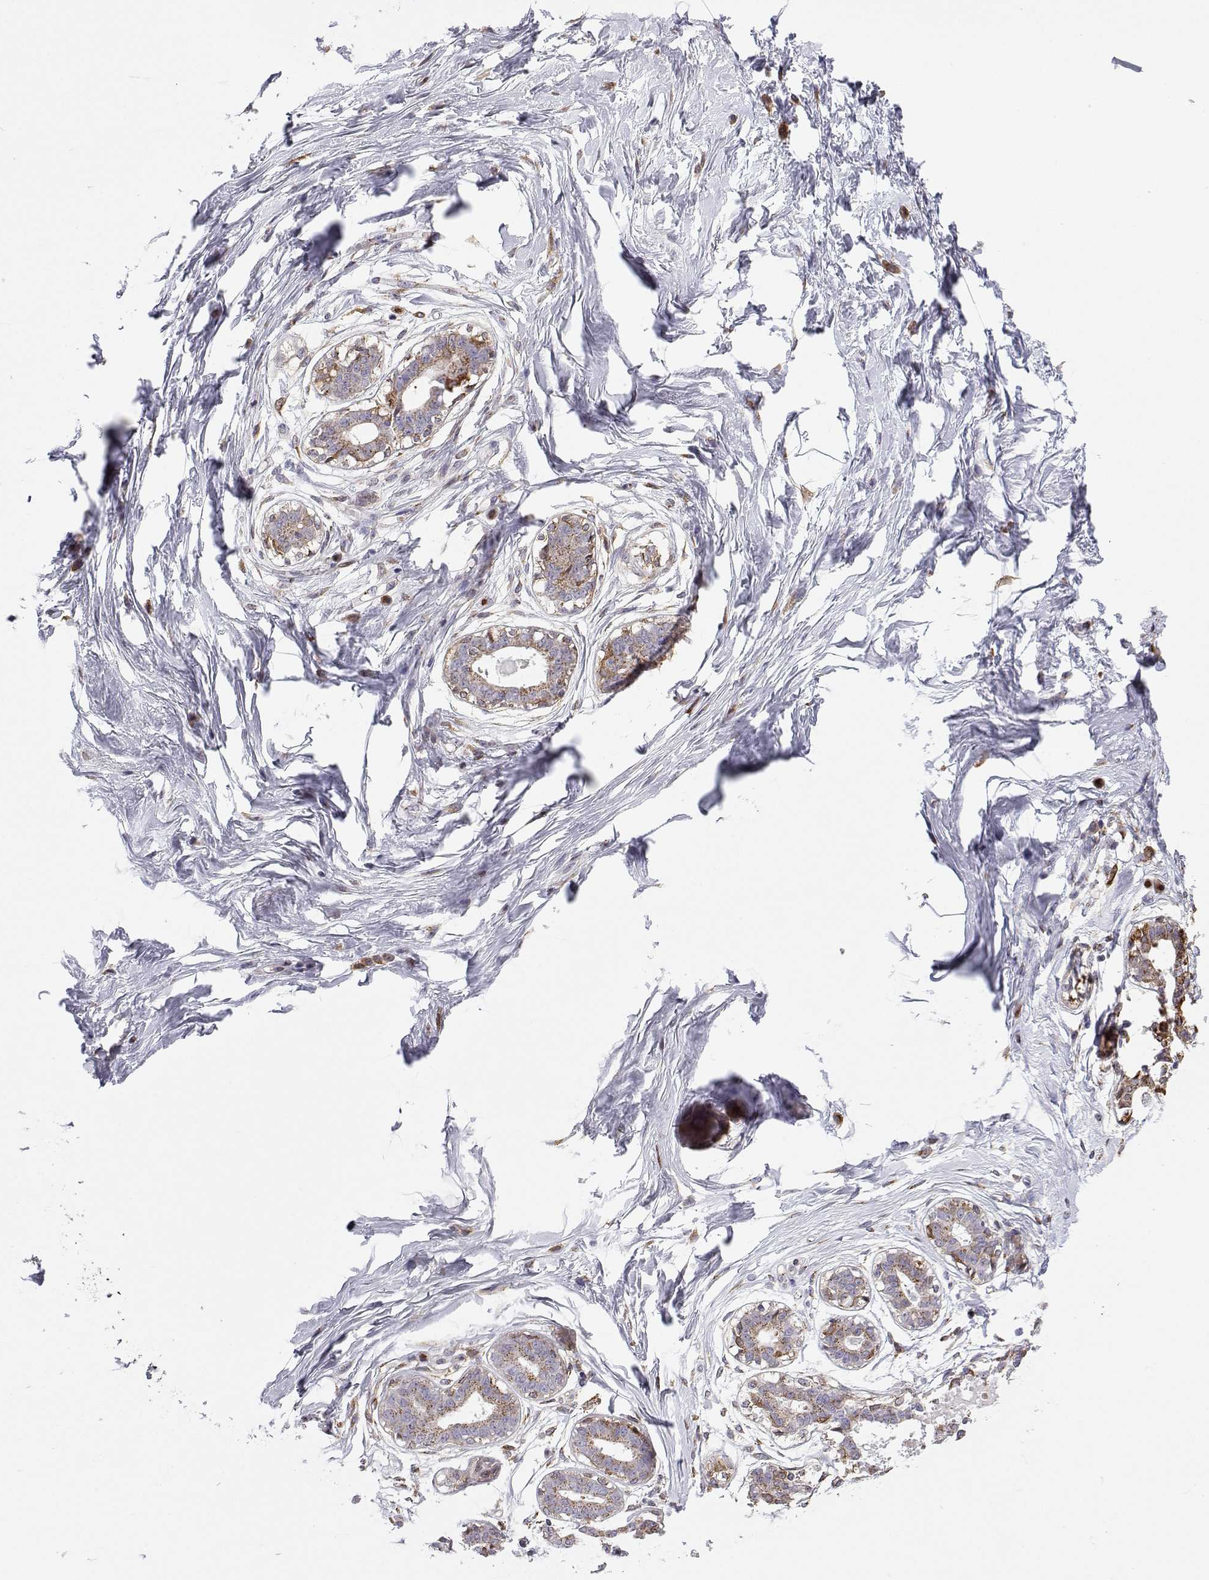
{"staining": {"intensity": "negative", "quantity": "none", "location": "none"}, "tissue": "breast", "cell_type": "Adipocytes", "image_type": "normal", "snomed": [{"axis": "morphology", "description": "Normal tissue, NOS"}, {"axis": "topography", "description": "Breast"}], "caption": "The histopathology image displays no significant expression in adipocytes of breast. The staining is performed using DAB brown chromogen with nuclei counter-stained in using hematoxylin.", "gene": "STARD13", "patient": {"sex": "female", "age": 45}}